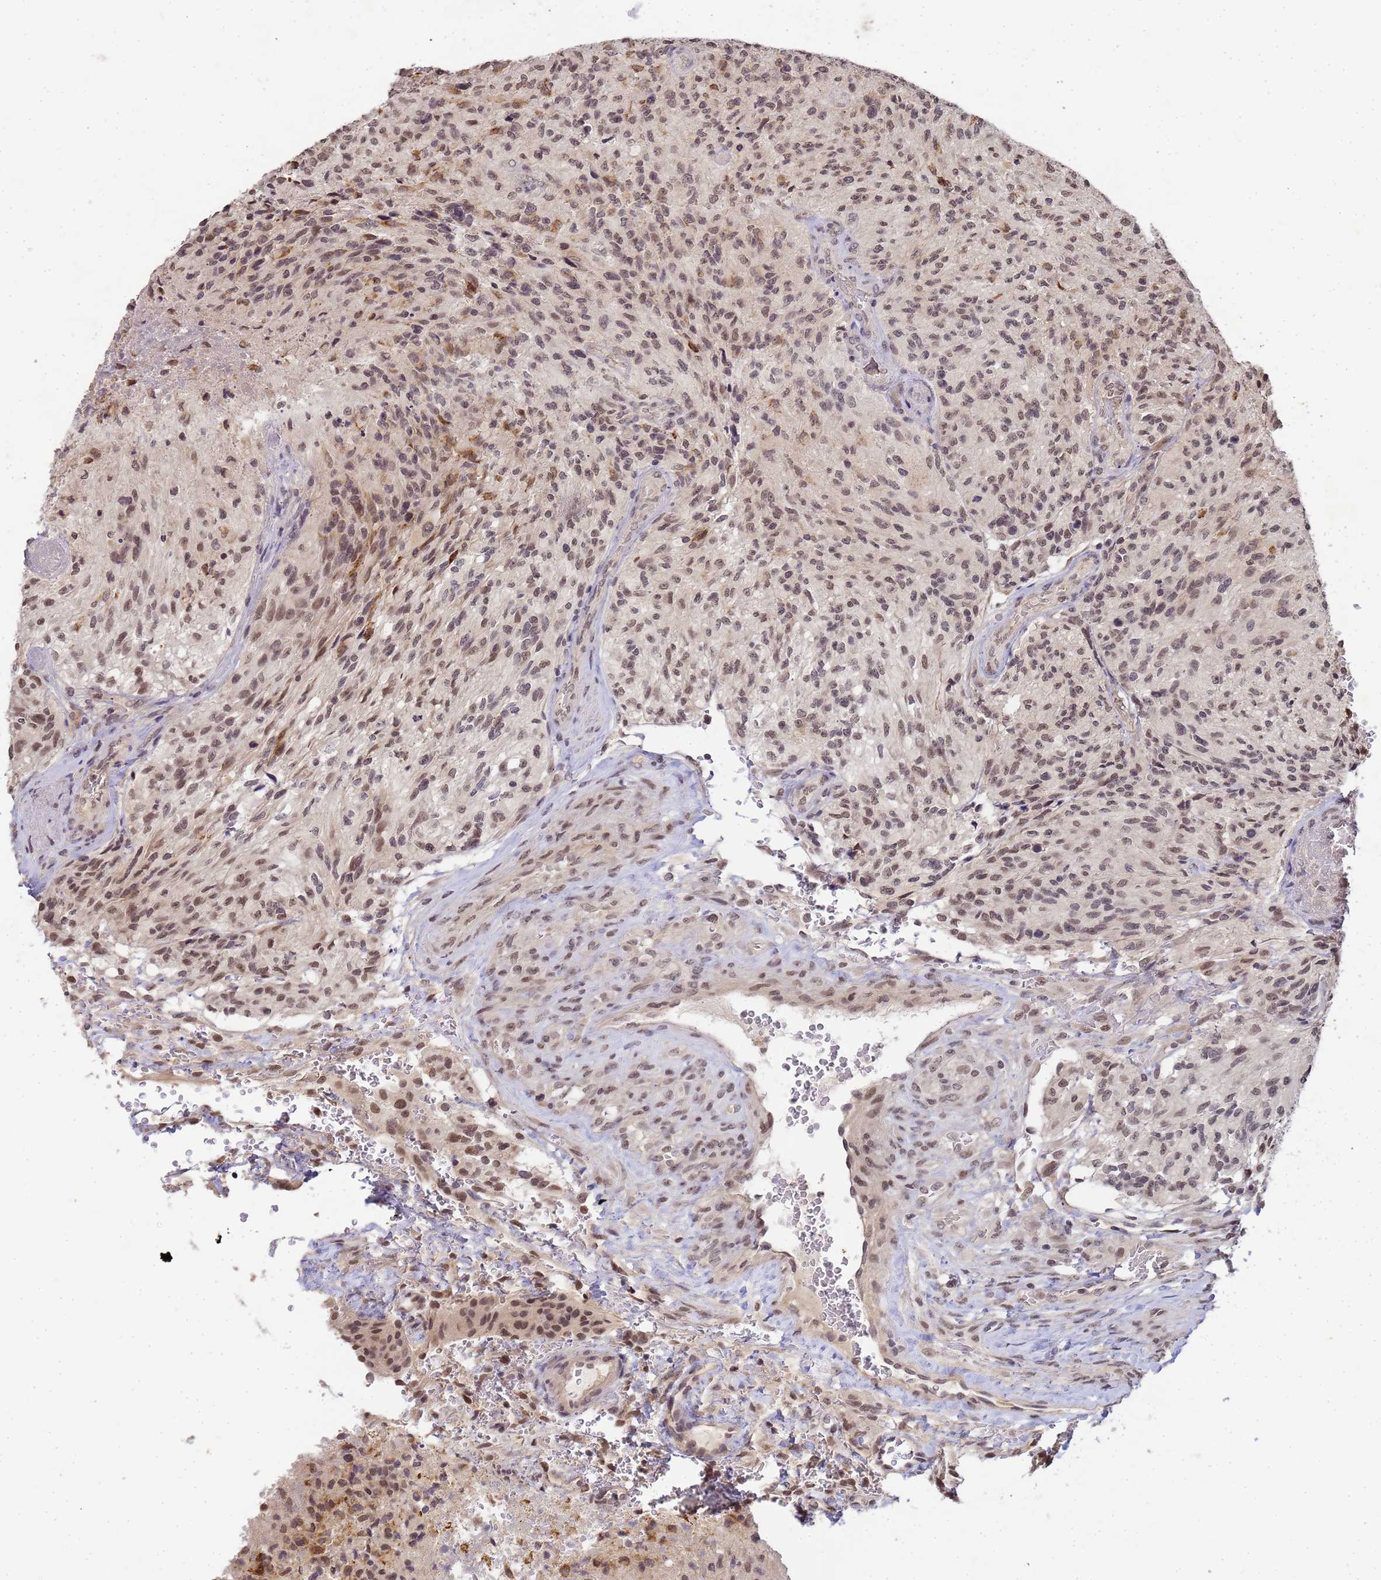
{"staining": {"intensity": "moderate", "quantity": ">75%", "location": "nuclear"}, "tissue": "glioma", "cell_type": "Tumor cells", "image_type": "cancer", "snomed": [{"axis": "morphology", "description": "Normal tissue, NOS"}, {"axis": "morphology", "description": "Glioma, malignant, High grade"}, {"axis": "topography", "description": "Cerebral cortex"}], "caption": "Immunohistochemistry photomicrograph of neoplastic tissue: human high-grade glioma (malignant) stained using immunohistochemistry demonstrates medium levels of moderate protein expression localized specifically in the nuclear of tumor cells, appearing as a nuclear brown color.", "gene": "MYL7", "patient": {"sex": "male", "age": 56}}